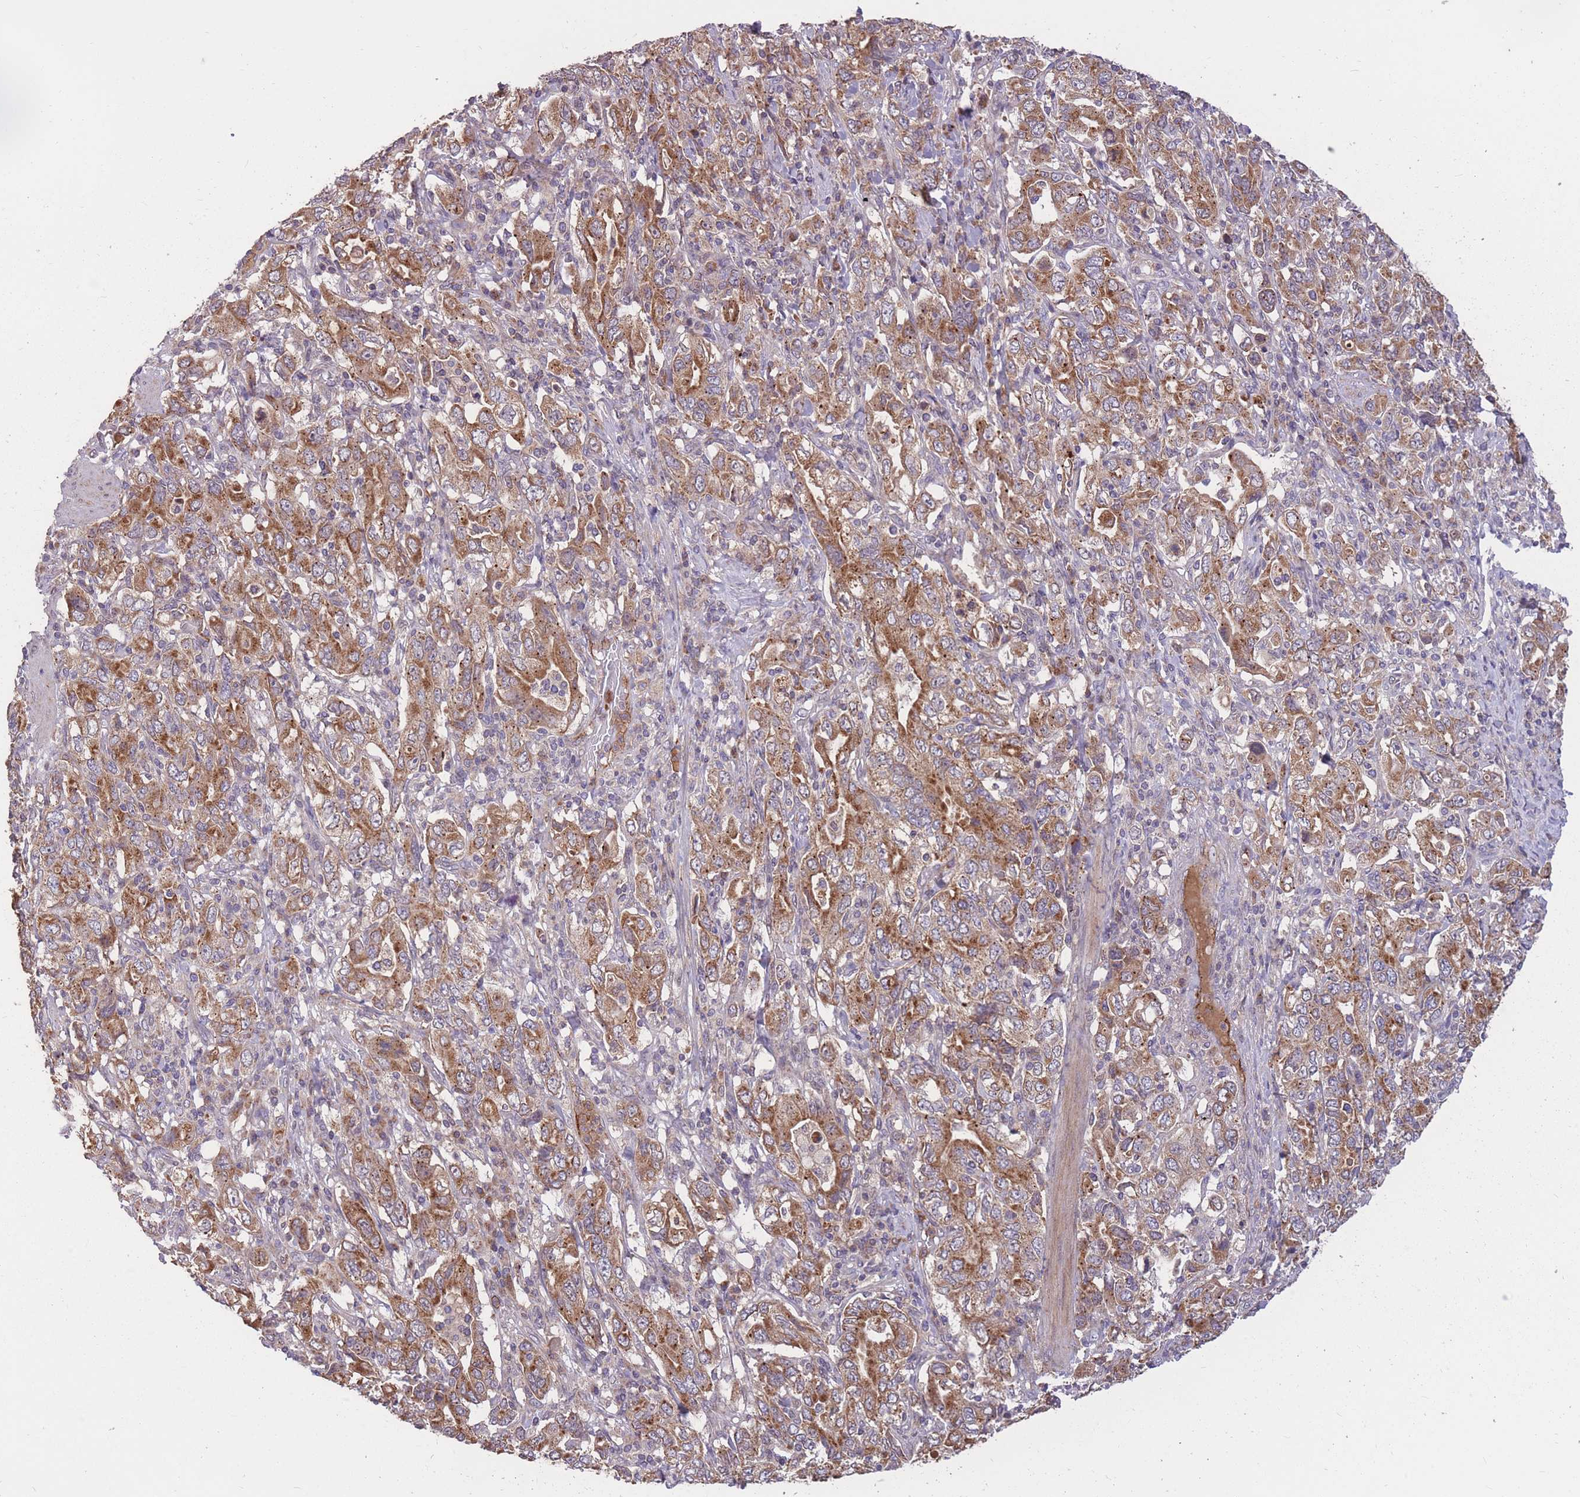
{"staining": {"intensity": "moderate", "quantity": ">75%", "location": "cytoplasmic/membranous"}, "tissue": "stomach cancer", "cell_type": "Tumor cells", "image_type": "cancer", "snomed": [{"axis": "morphology", "description": "Adenocarcinoma, NOS"}, {"axis": "topography", "description": "Stomach, upper"}, {"axis": "topography", "description": "Stomach"}], "caption": "Approximately >75% of tumor cells in stomach cancer (adenocarcinoma) demonstrate moderate cytoplasmic/membranous protein positivity as visualized by brown immunohistochemical staining.", "gene": "IGF2BP2", "patient": {"sex": "male", "age": 62}}